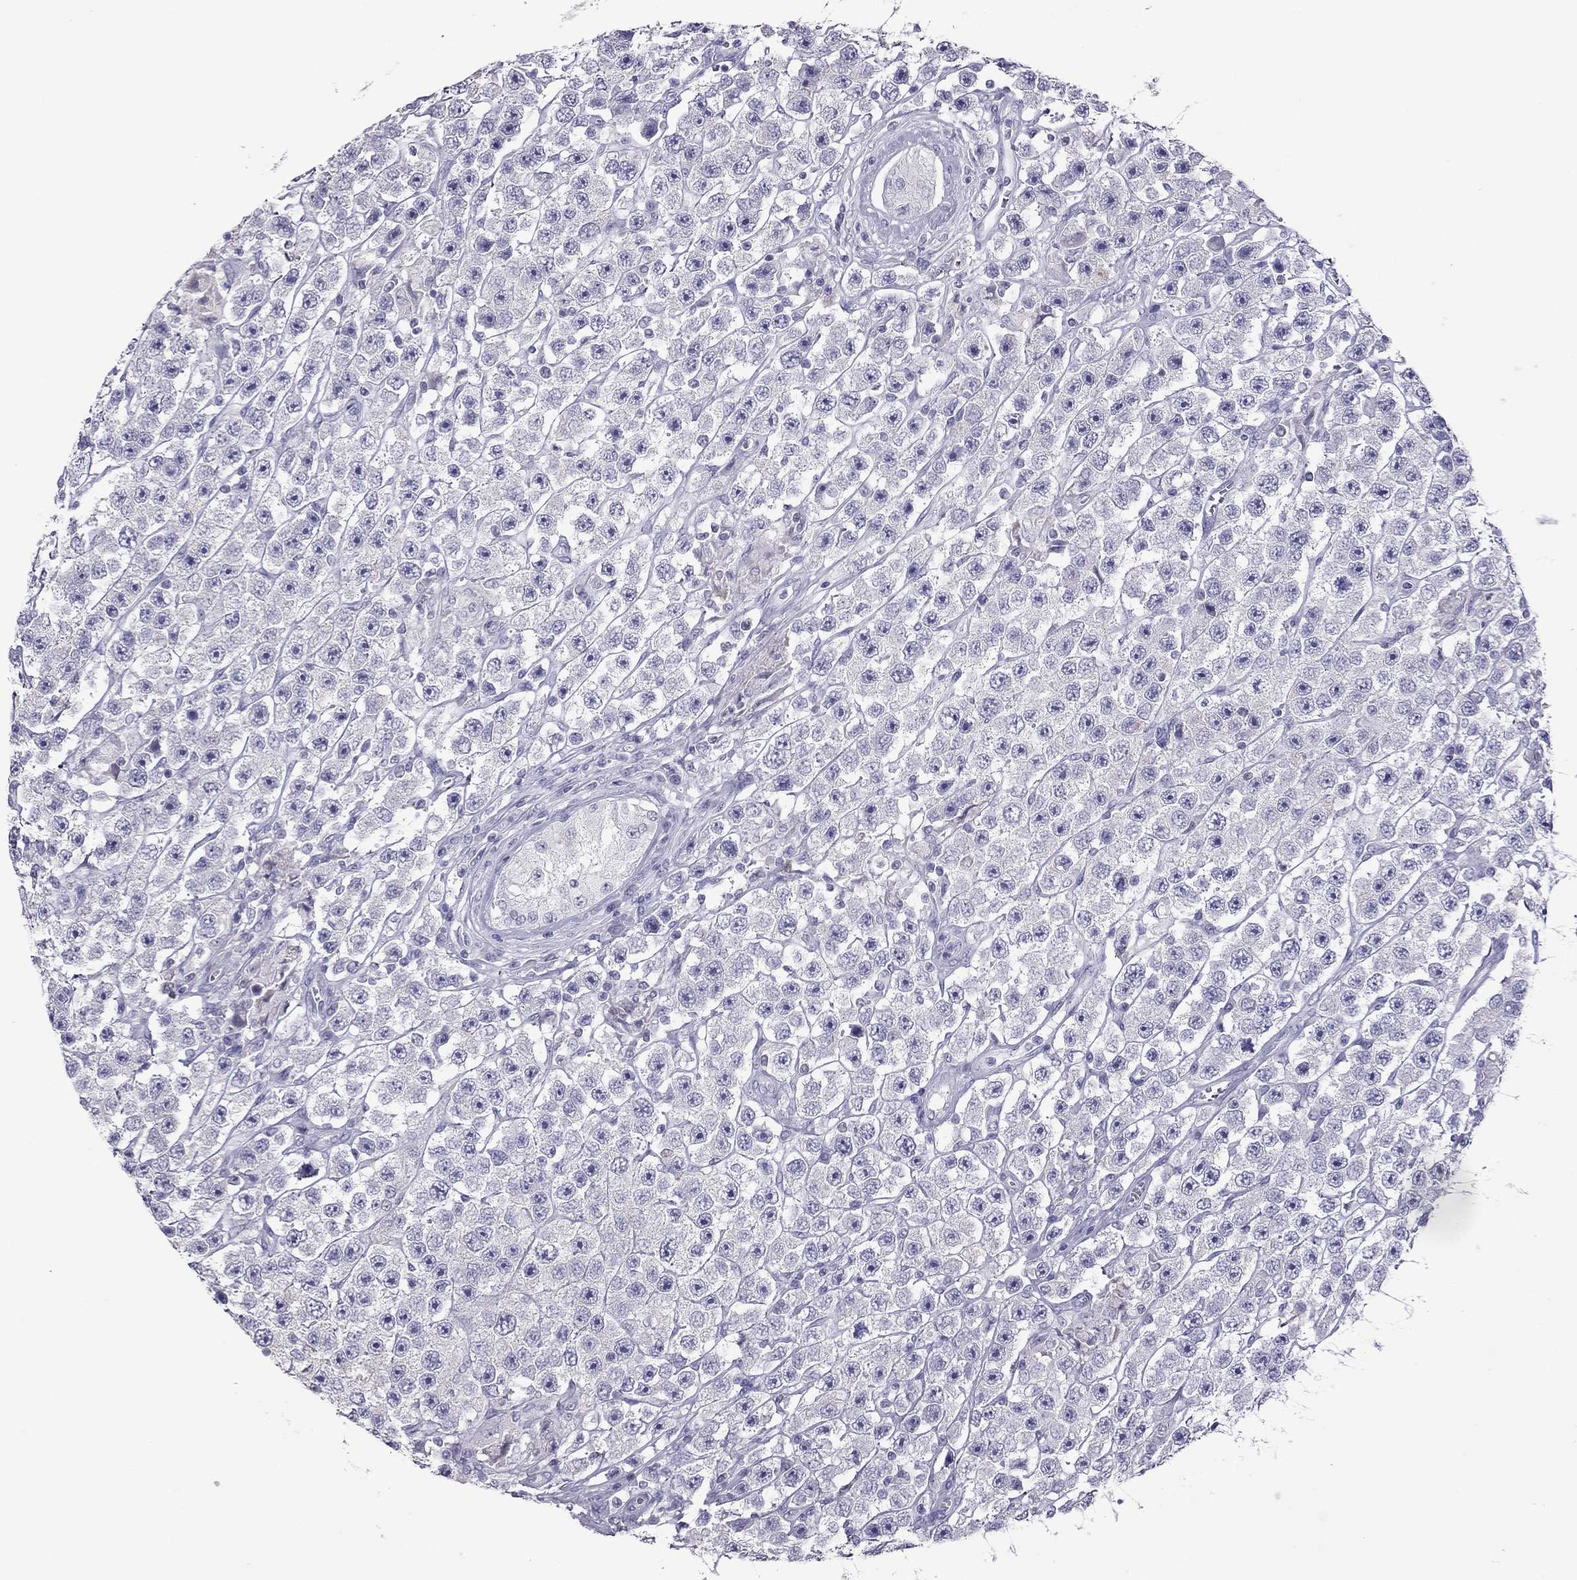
{"staining": {"intensity": "negative", "quantity": "none", "location": "none"}, "tissue": "testis cancer", "cell_type": "Tumor cells", "image_type": "cancer", "snomed": [{"axis": "morphology", "description": "Seminoma, NOS"}, {"axis": "topography", "description": "Testis"}], "caption": "Tumor cells show no significant staining in testis cancer. The staining is performed using DAB brown chromogen with nuclei counter-stained in using hematoxylin.", "gene": "TEX14", "patient": {"sex": "male", "age": 45}}